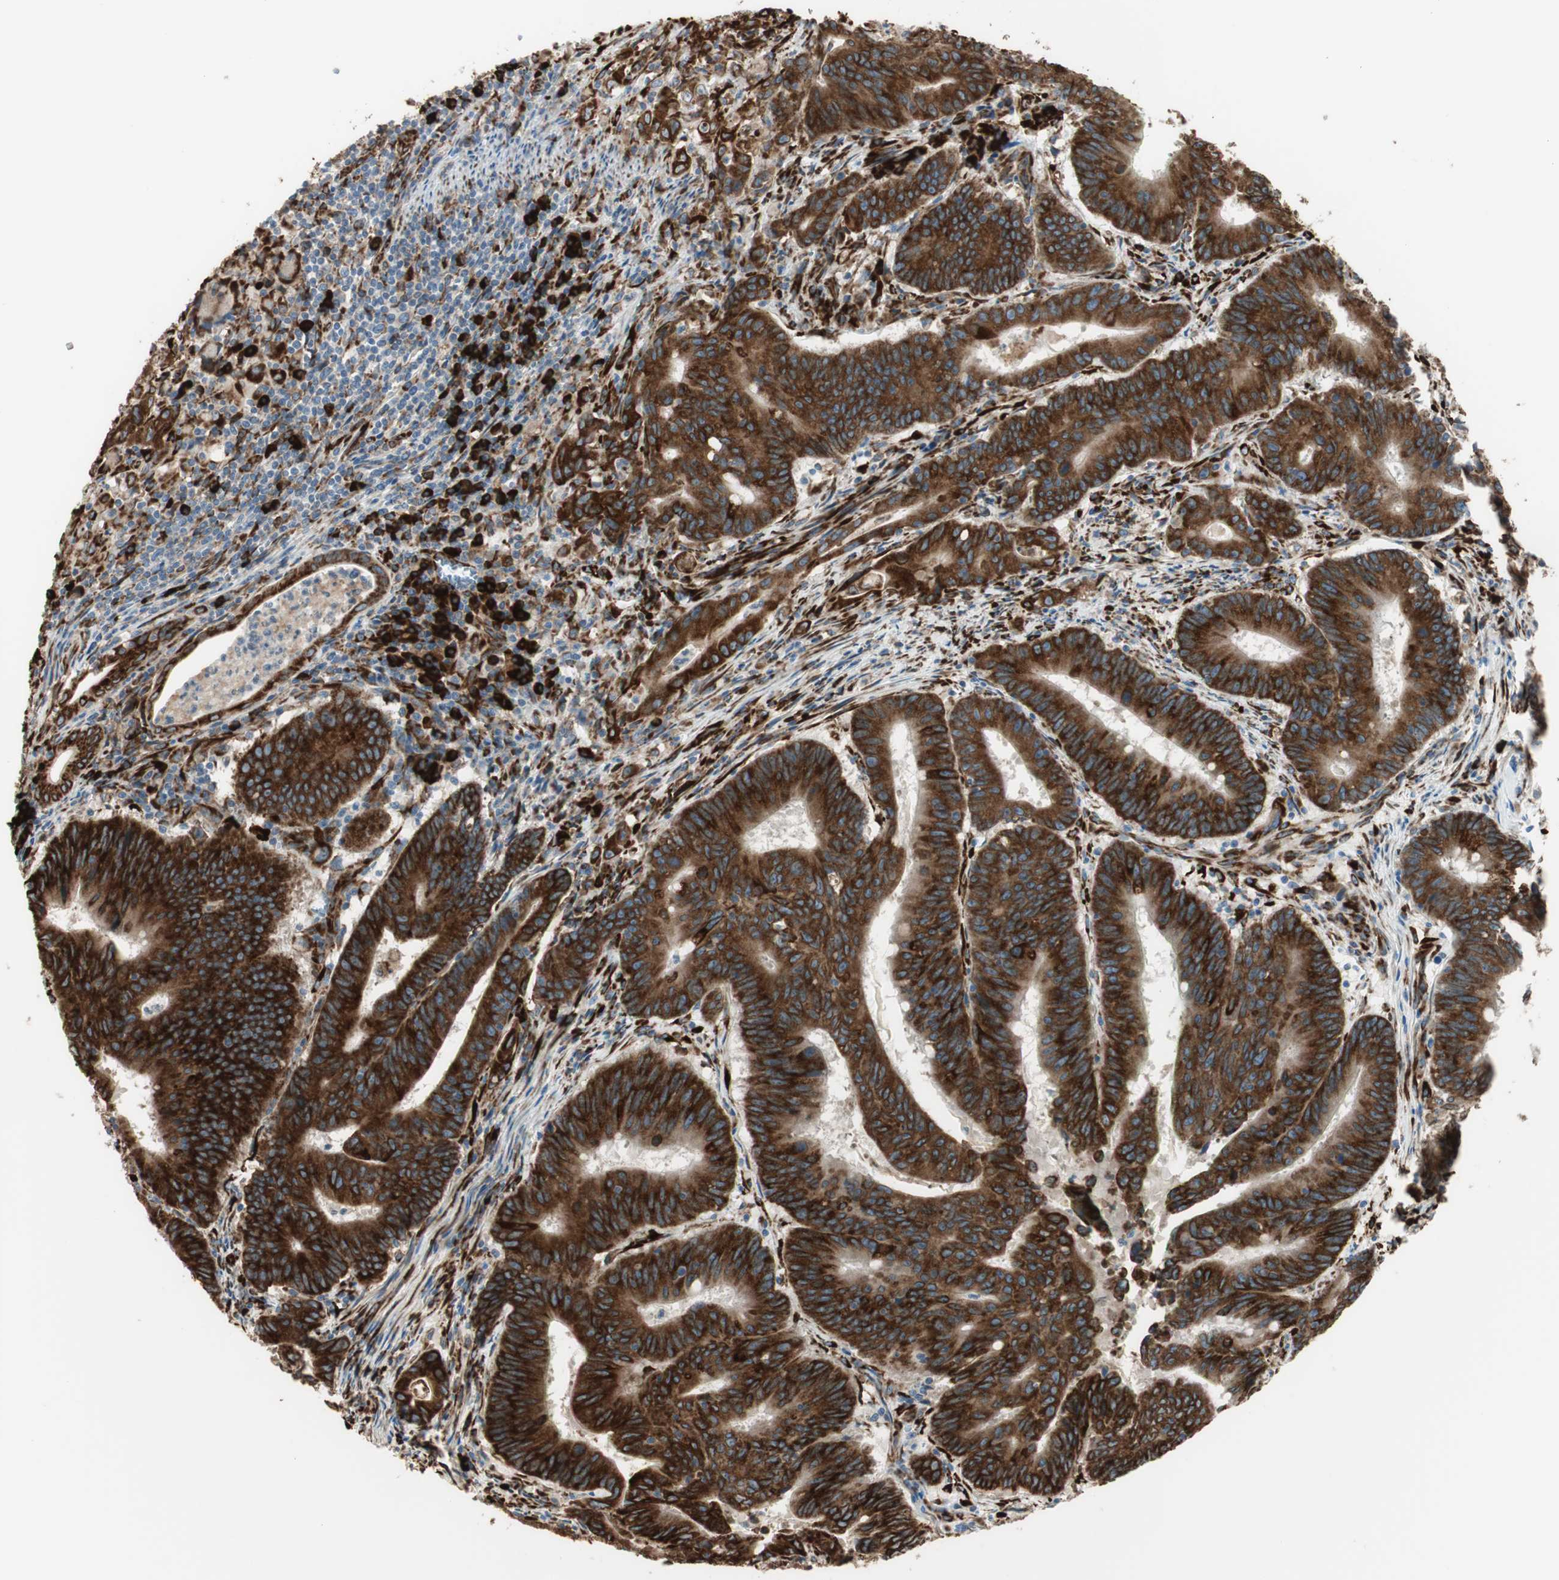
{"staining": {"intensity": "strong", "quantity": ">75%", "location": "cytoplasmic/membranous"}, "tissue": "colorectal cancer", "cell_type": "Tumor cells", "image_type": "cancer", "snomed": [{"axis": "morphology", "description": "Adenocarcinoma, NOS"}, {"axis": "topography", "description": "Colon"}], "caption": "Immunohistochemical staining of human colorectal adenocarcinoma reveals strong cytoplasmic/membranous protein expression in approximately >75% of tumor cells.", "gene": "RRBP1", "patient": {"sex": "male", "age": 45}}